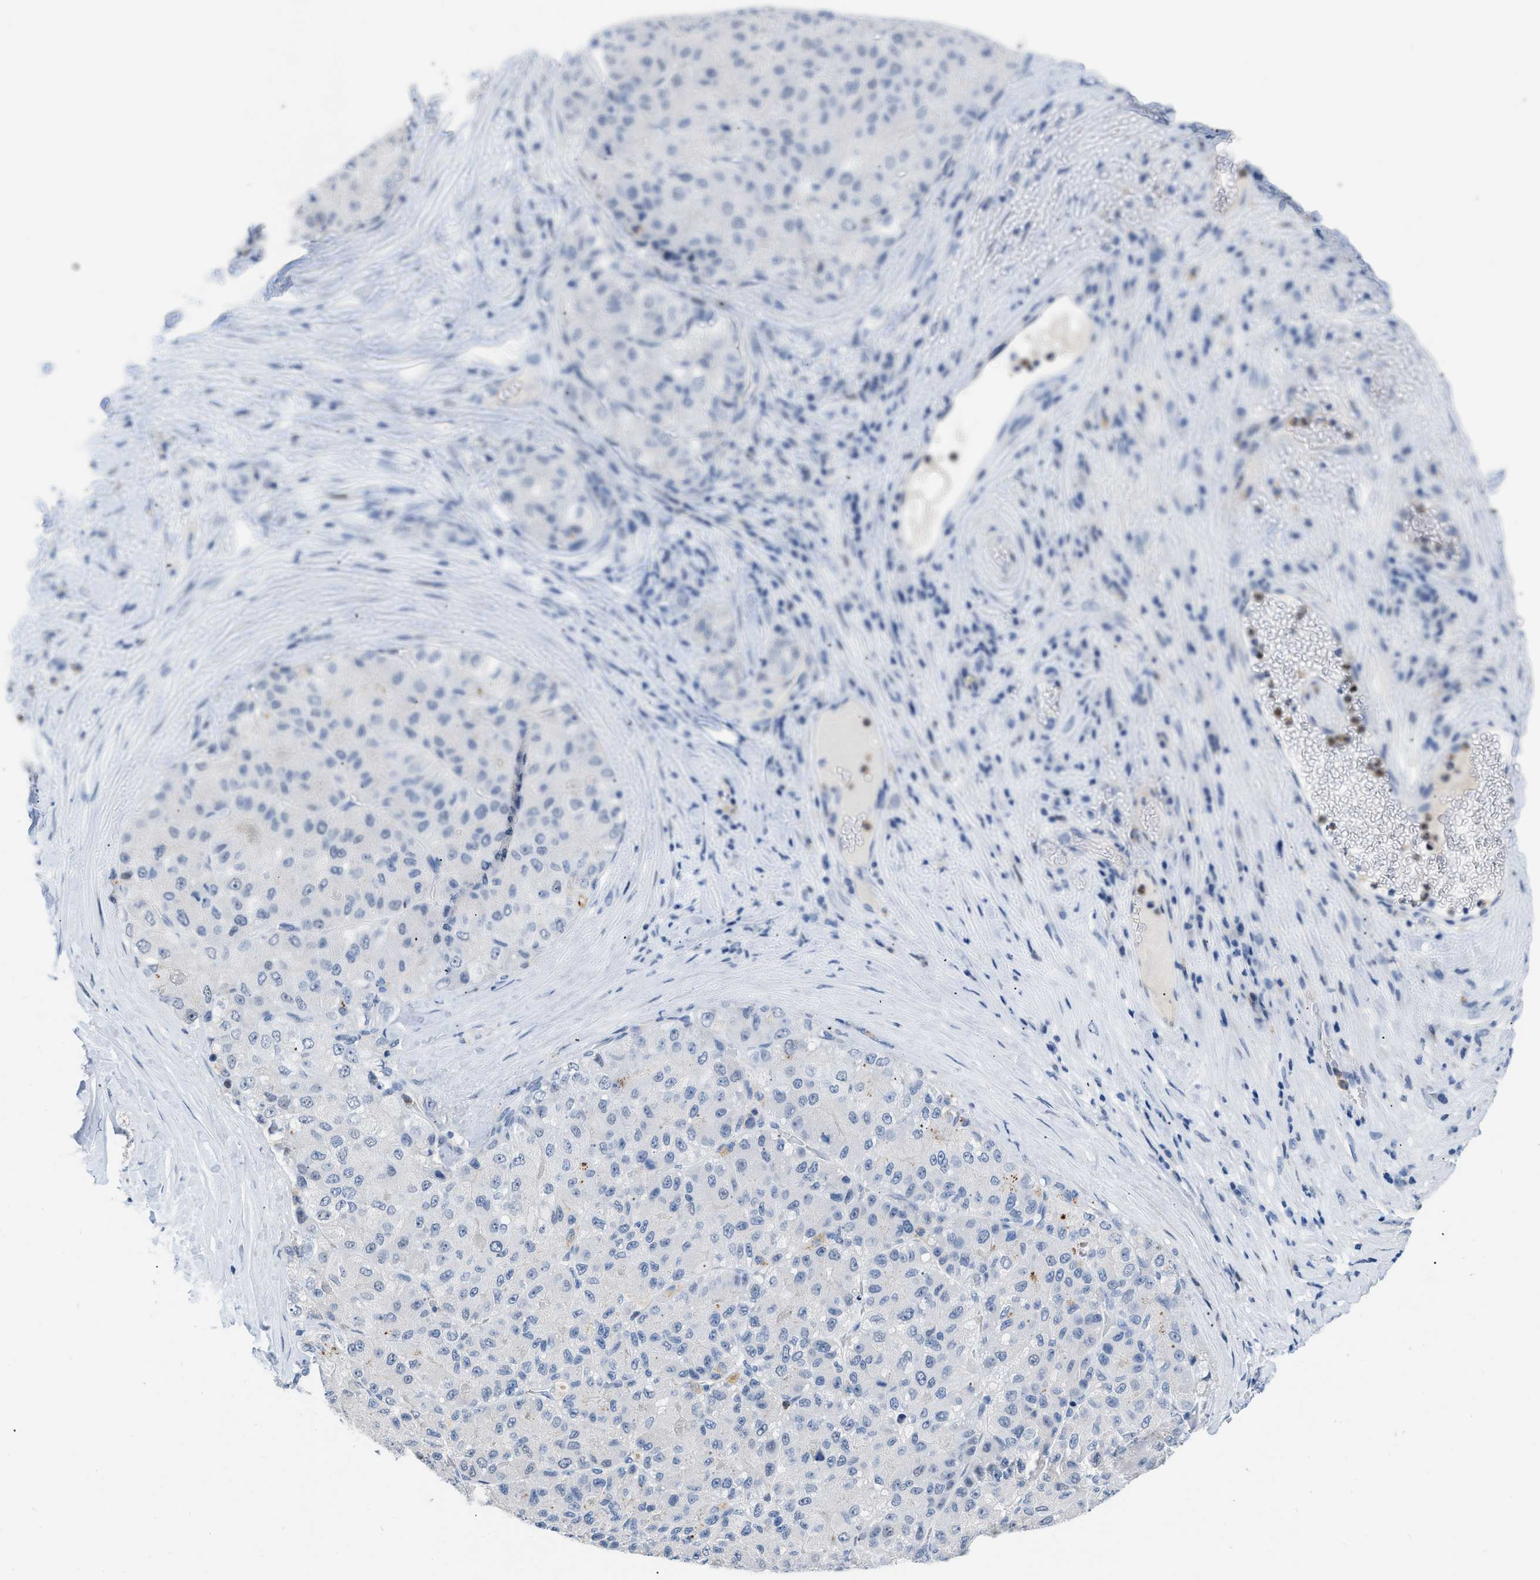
{"staining": {"intensity": "negative", "quantity": "none", "location": "none"}, "tissue": "liver cancer", "cell_type": "Tumor cells", "image_type": "cancer", "snomed": [{"axis": "morphology", "description": "Carcinoma, Hepatocellular, NOS"}, {"axis": "topography", "description": "Liver"}], "caption": "This is an IHC histopathology image of human liver cancer (hepatocellular carcinoma). There is no positivity in tumor cells.", "gene": "BOLL", "patient": {"sex": "male", "age": 80}}